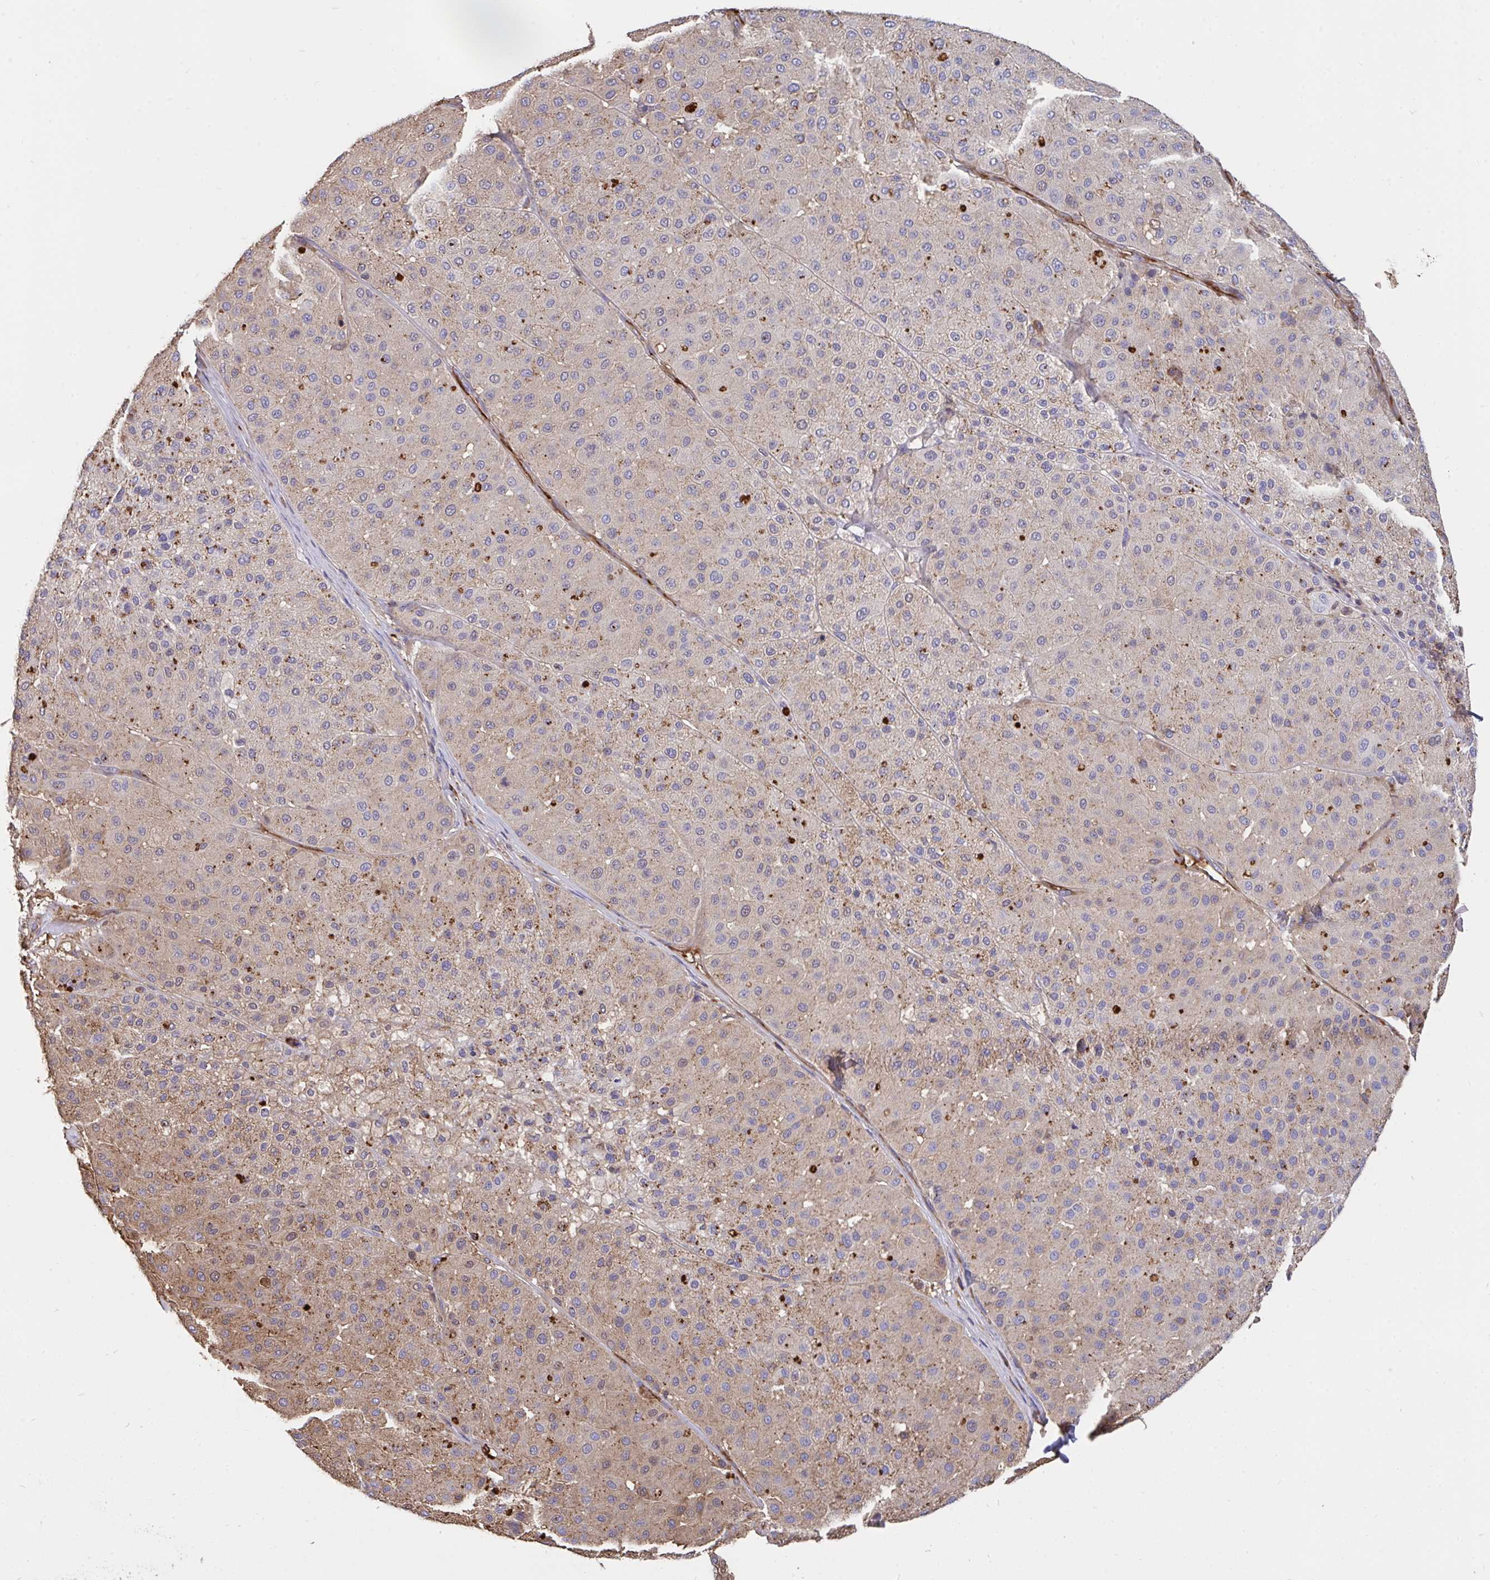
{"staining": {"intensity": "weak", "quantity": "<25%", "location": "cytoplasmic/membranous"}, "tissue": "melanoma", "cell_type": "Tumor cells", "image_type": "cancer", "snomed": [{"axis": "morphology", "description": "Malignant melanoma, Metastatic site"}, {"axis": "topography", "description": "Smooth muscle"}], "caption": "Photomicrograph shows no significant protein positivity in tumor cells of malignant melanoma (metastatic site).", "gene": "CFL1", "patient": {"sex": "male", "age": 41}}